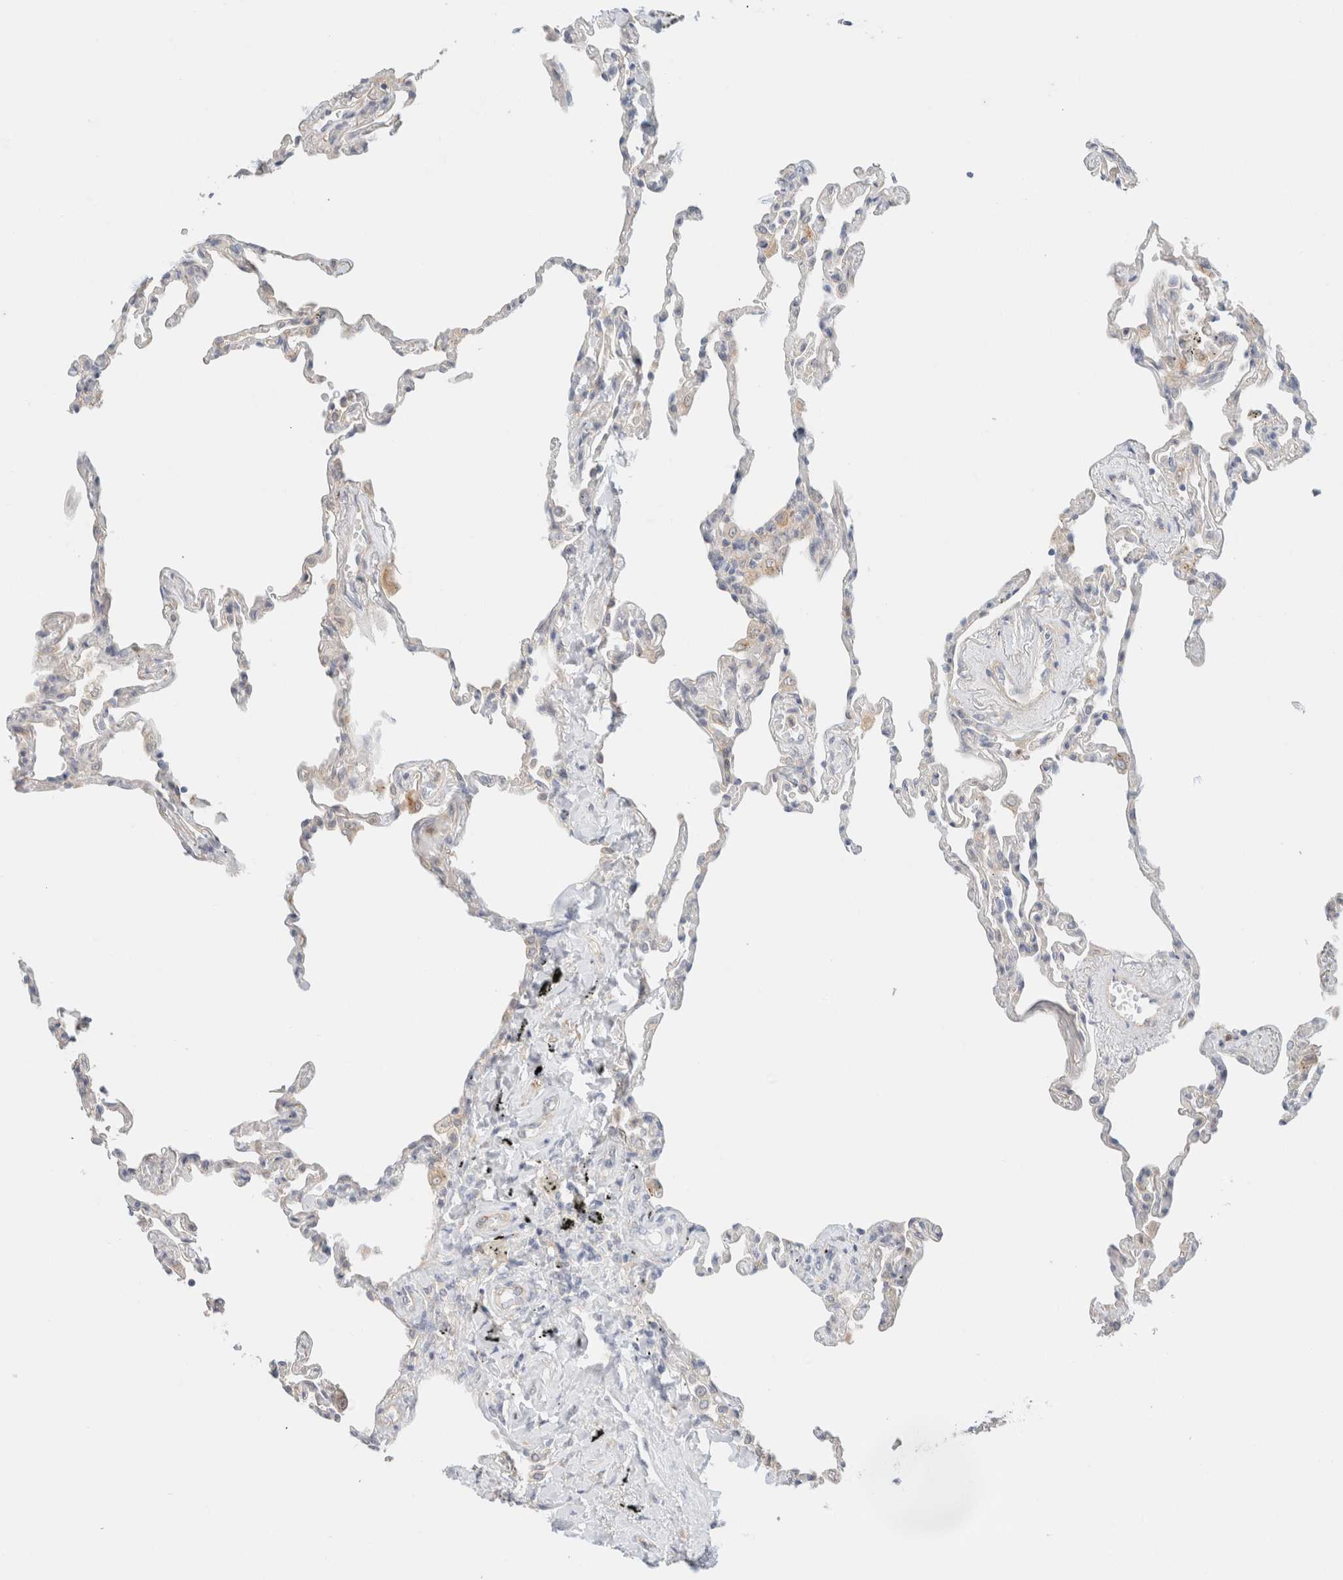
{"staining": {"intensity": "negative", "quantity": "none", "location": "none"}, "tissue": "lung", "cell_type": "Alveolar cells", "image_type": "normal", "snomed": [{"axis": "morphology", "description": "Normal tissue, NOS"}, {"axis": "topography", "description": "Lung"}], "caption": "Immunohistochemistry (IHC) histopathology image of normal lung stained for a protein (brown), which shows no positivity in alveolar cells. Nuclei are stained in blue.", "gene": "UNC13B", "patient": {"sex": "male", "age": 59}}